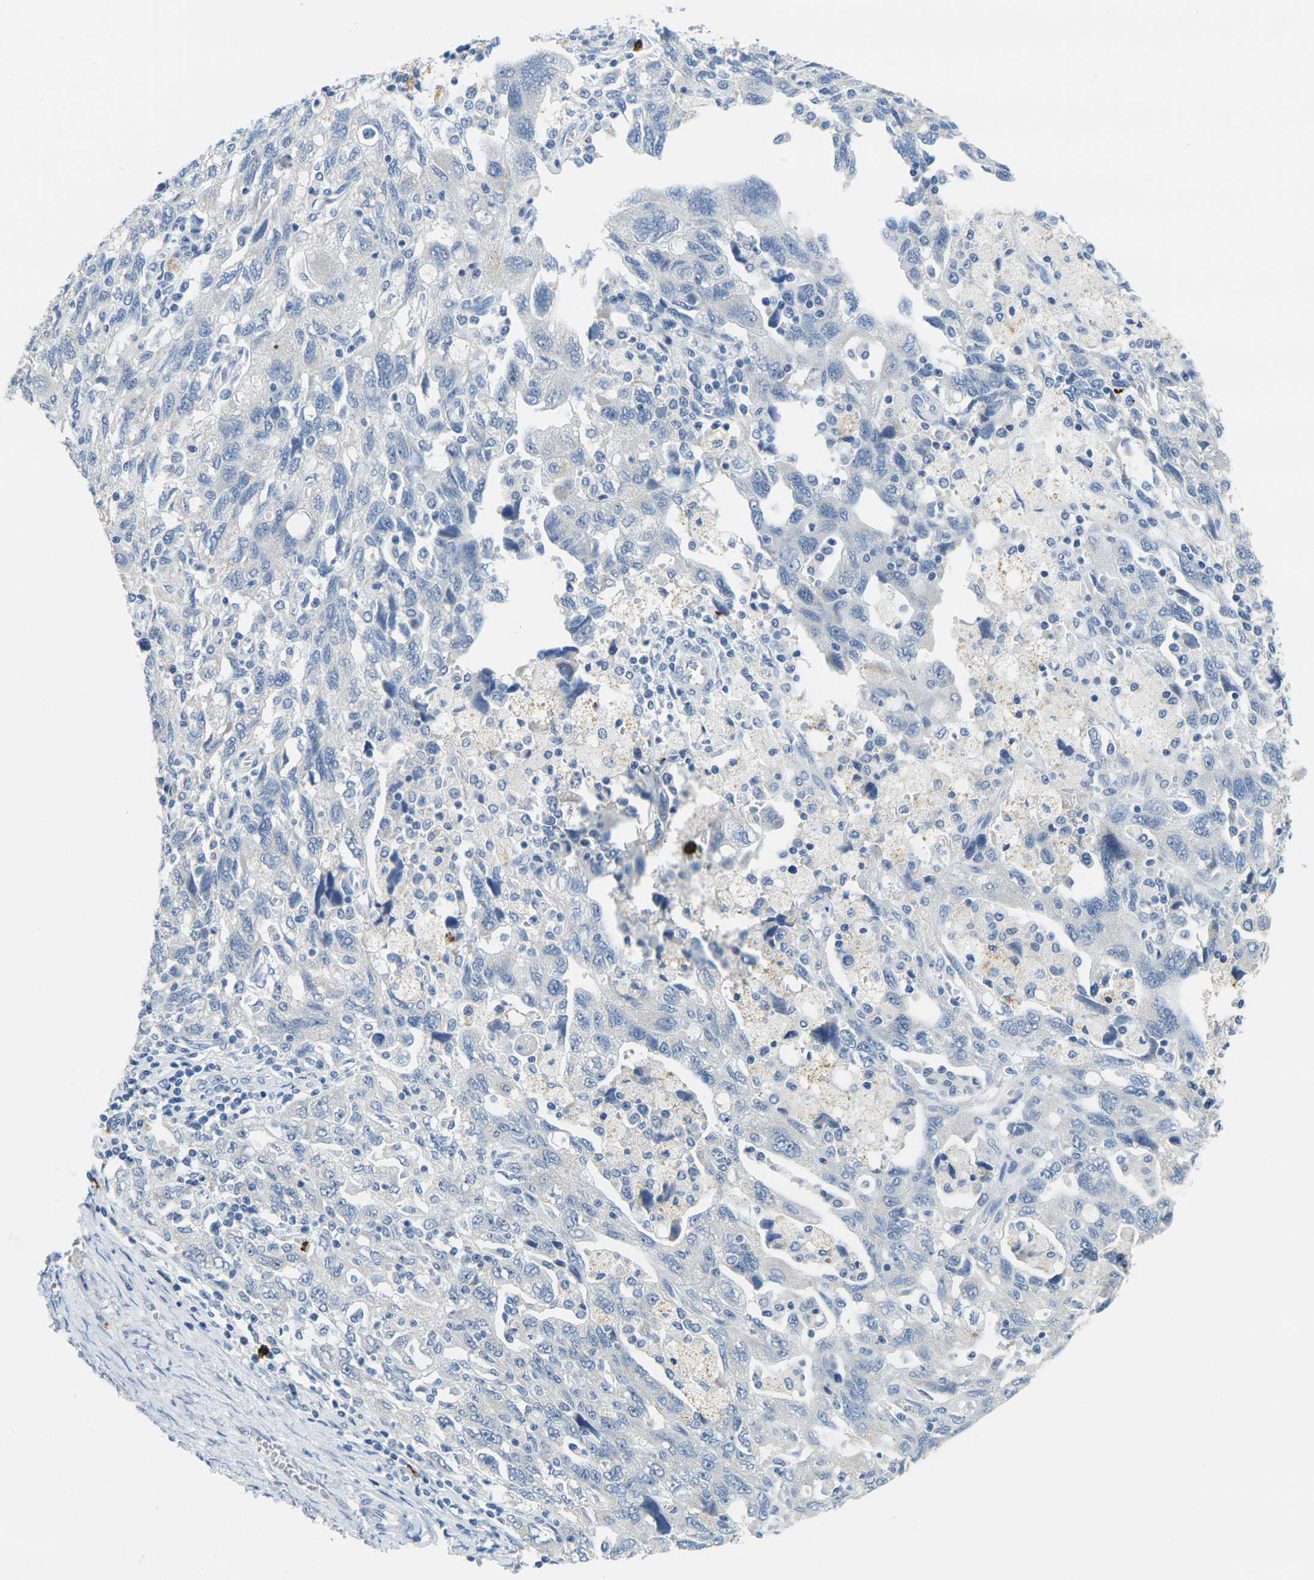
{"staining": {"intensity": "negative", "quantity": "none", "location": "none"}, "tissue": "ovarian cancer", "cell_type": "Tumor cells", "image_type": "cancer", "snomed": [{"axis": "morphology", "description": "Carcinoma, NOS"}, {"axis": "morphology", "description": "Cystadenocarcinoma, serous, NOS"}, {"axis": "topography", "description": "Ovary"}], "caption": "Photomicrograph shows no protein staining in tumor cells of ovarian cancer tissue. (Immunohistochemistry, brightfield microscopy, high magnification).", "gene": "GPR15", "patient": {"sex": "female", "age": 69}}